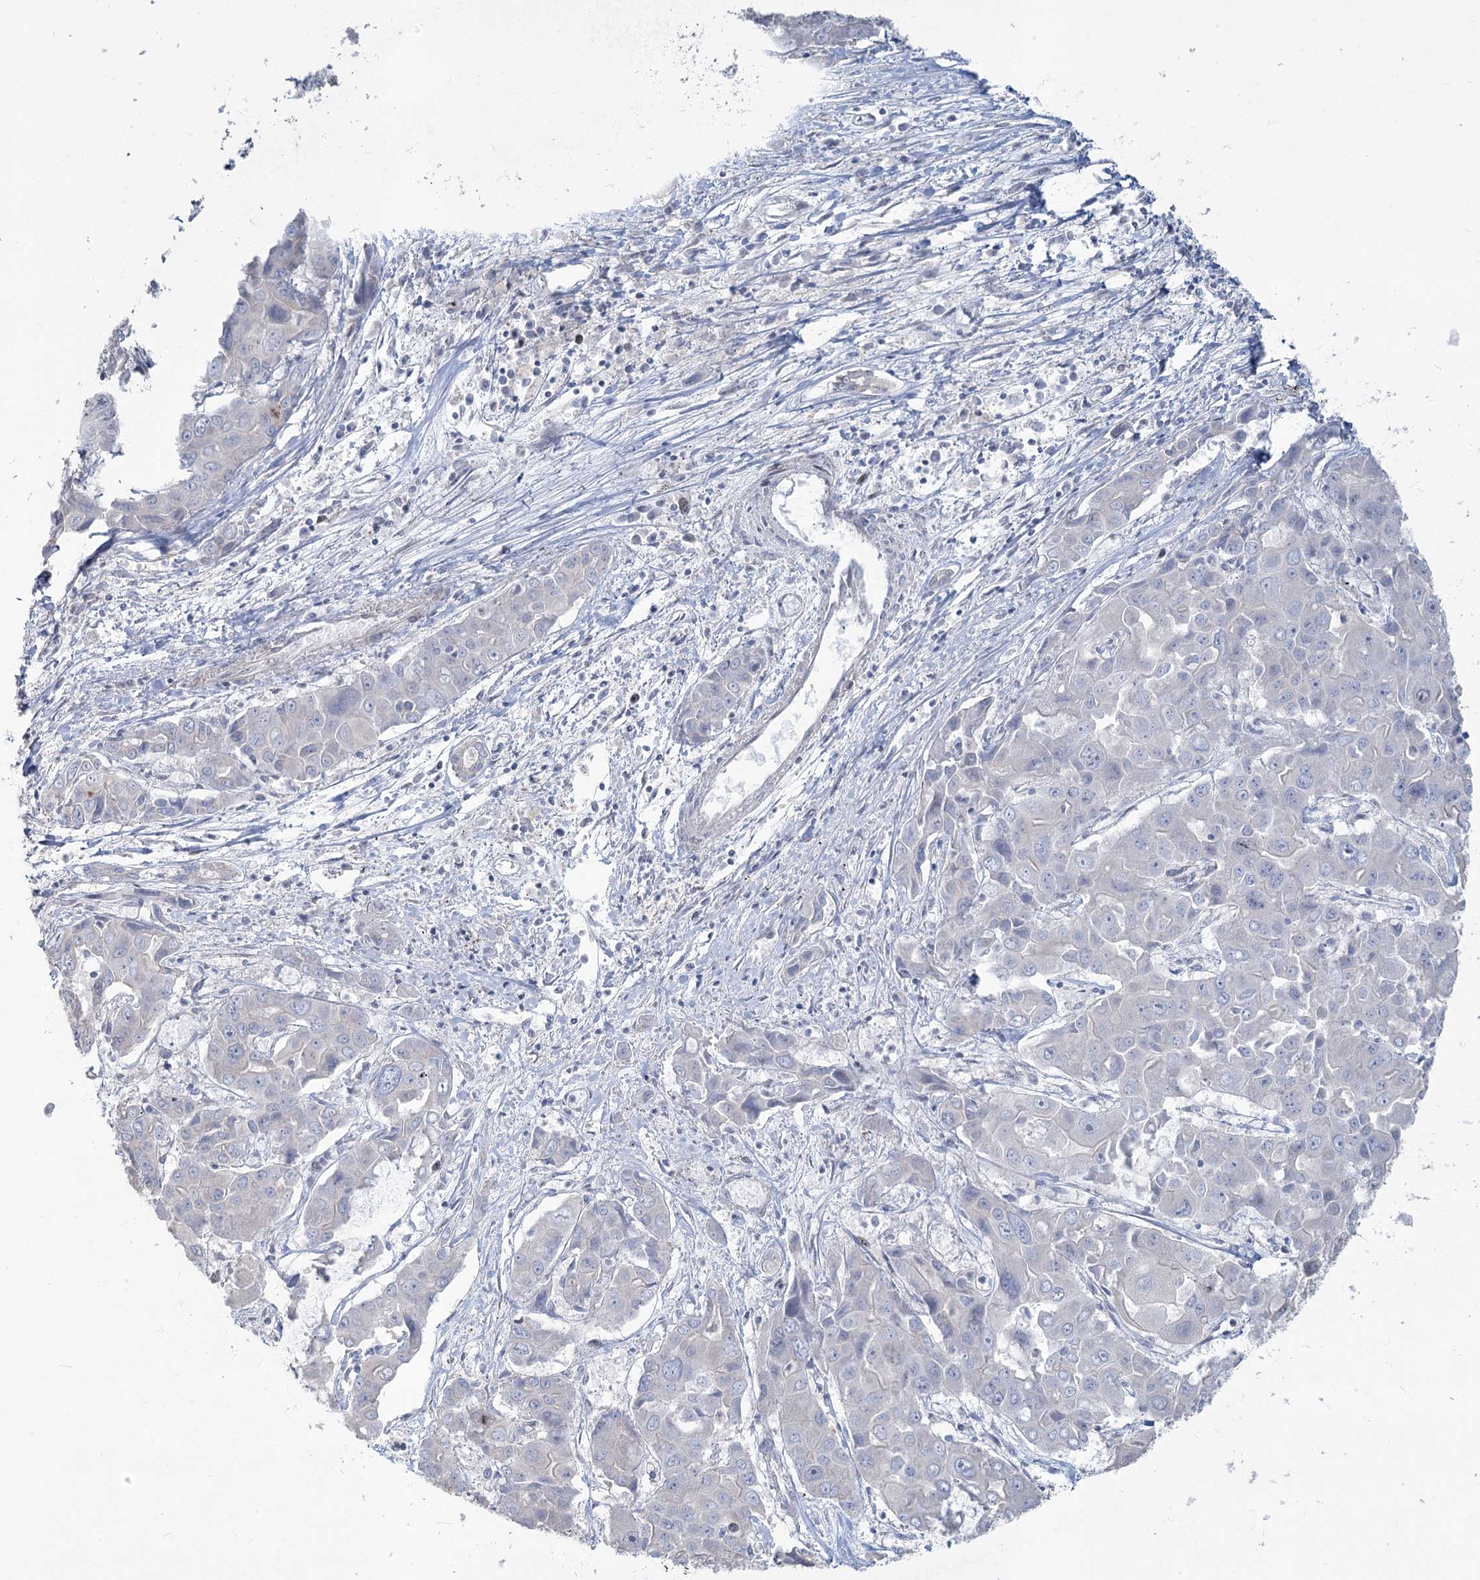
{"staining": {"intensity": "moderate", "quantity": "<25%", "location": "cytoplasmic/membranous"}, "tissue": "liver cancer", "cell_type": "Tumor cells", "image_type": "cancer", "snomed": [{"axis": "morphology", "description": "Cholangiocarcinoma"}, {"axis": "topography", "description": "Liver"}], "caption": "There is low levels of moderate cytoplasmic/membranous expression in tumor cells of cholangiocarcinoma (liver), as demonstrated by immunohistochemical staining (brown color).", "gene": "ABITRAM", "patient": {"sex": "male", "age": 67}}